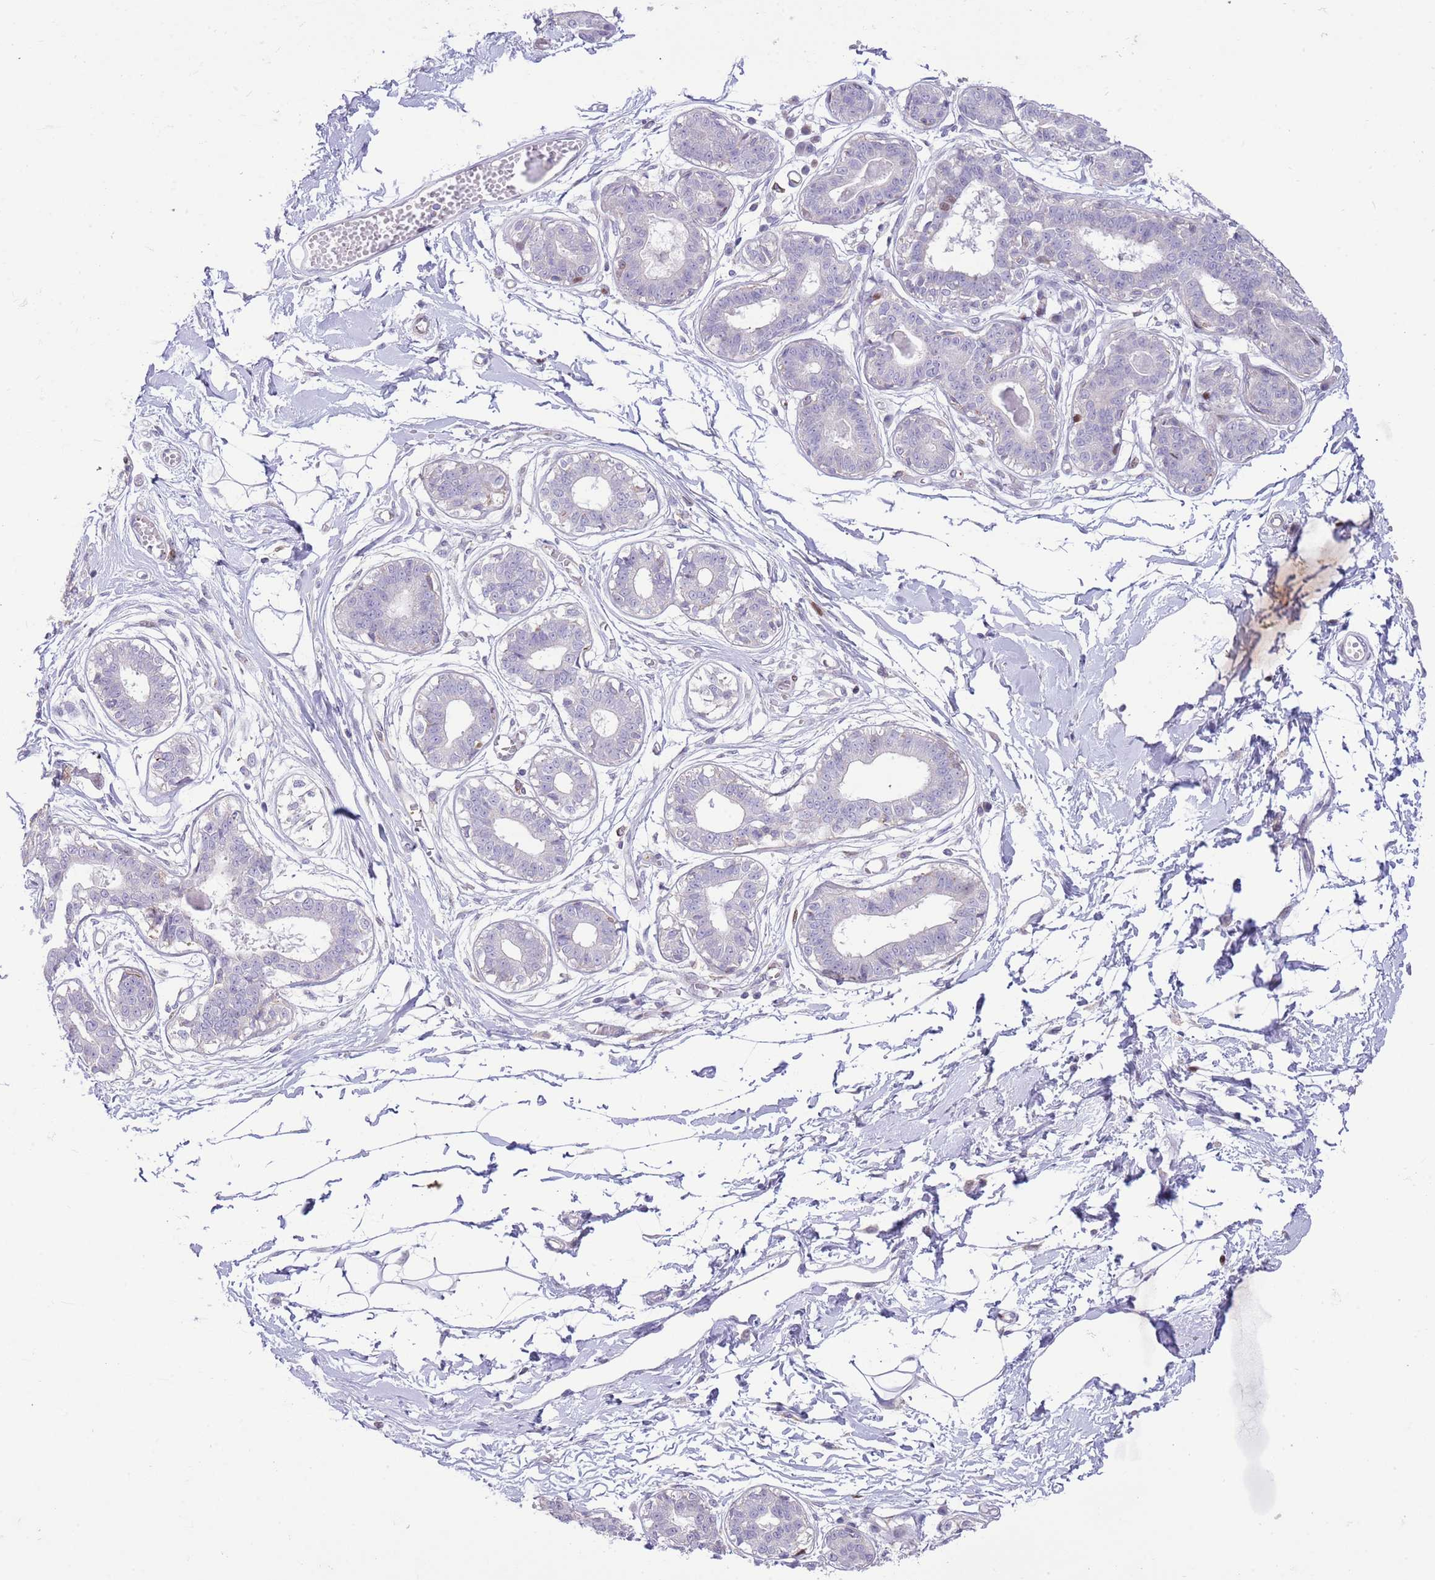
{"staining": {"intensity": "negative", "quantity": "none", "location": "none"}, "tissue": "breast", "cell_type": "Adipocytes", "image_type": "normal", "snomed": [{"axis": "morphology", "description": "Normal tissue, NOS"}, {"axis": "topography", "description": "Breast"}], "caption": "Immunohistochemistry (IHC) photomicrograph of normal breast: human breast stained with DAB (3,3'-diaminobenzidine) shows no significant protein staining in adipocytes. (DAB (3,3'-diaminobenzidine) IHC with hematoxylin counter stain).", "gene": "ANO8", "patient": {"sex": "female", "age": 45}}